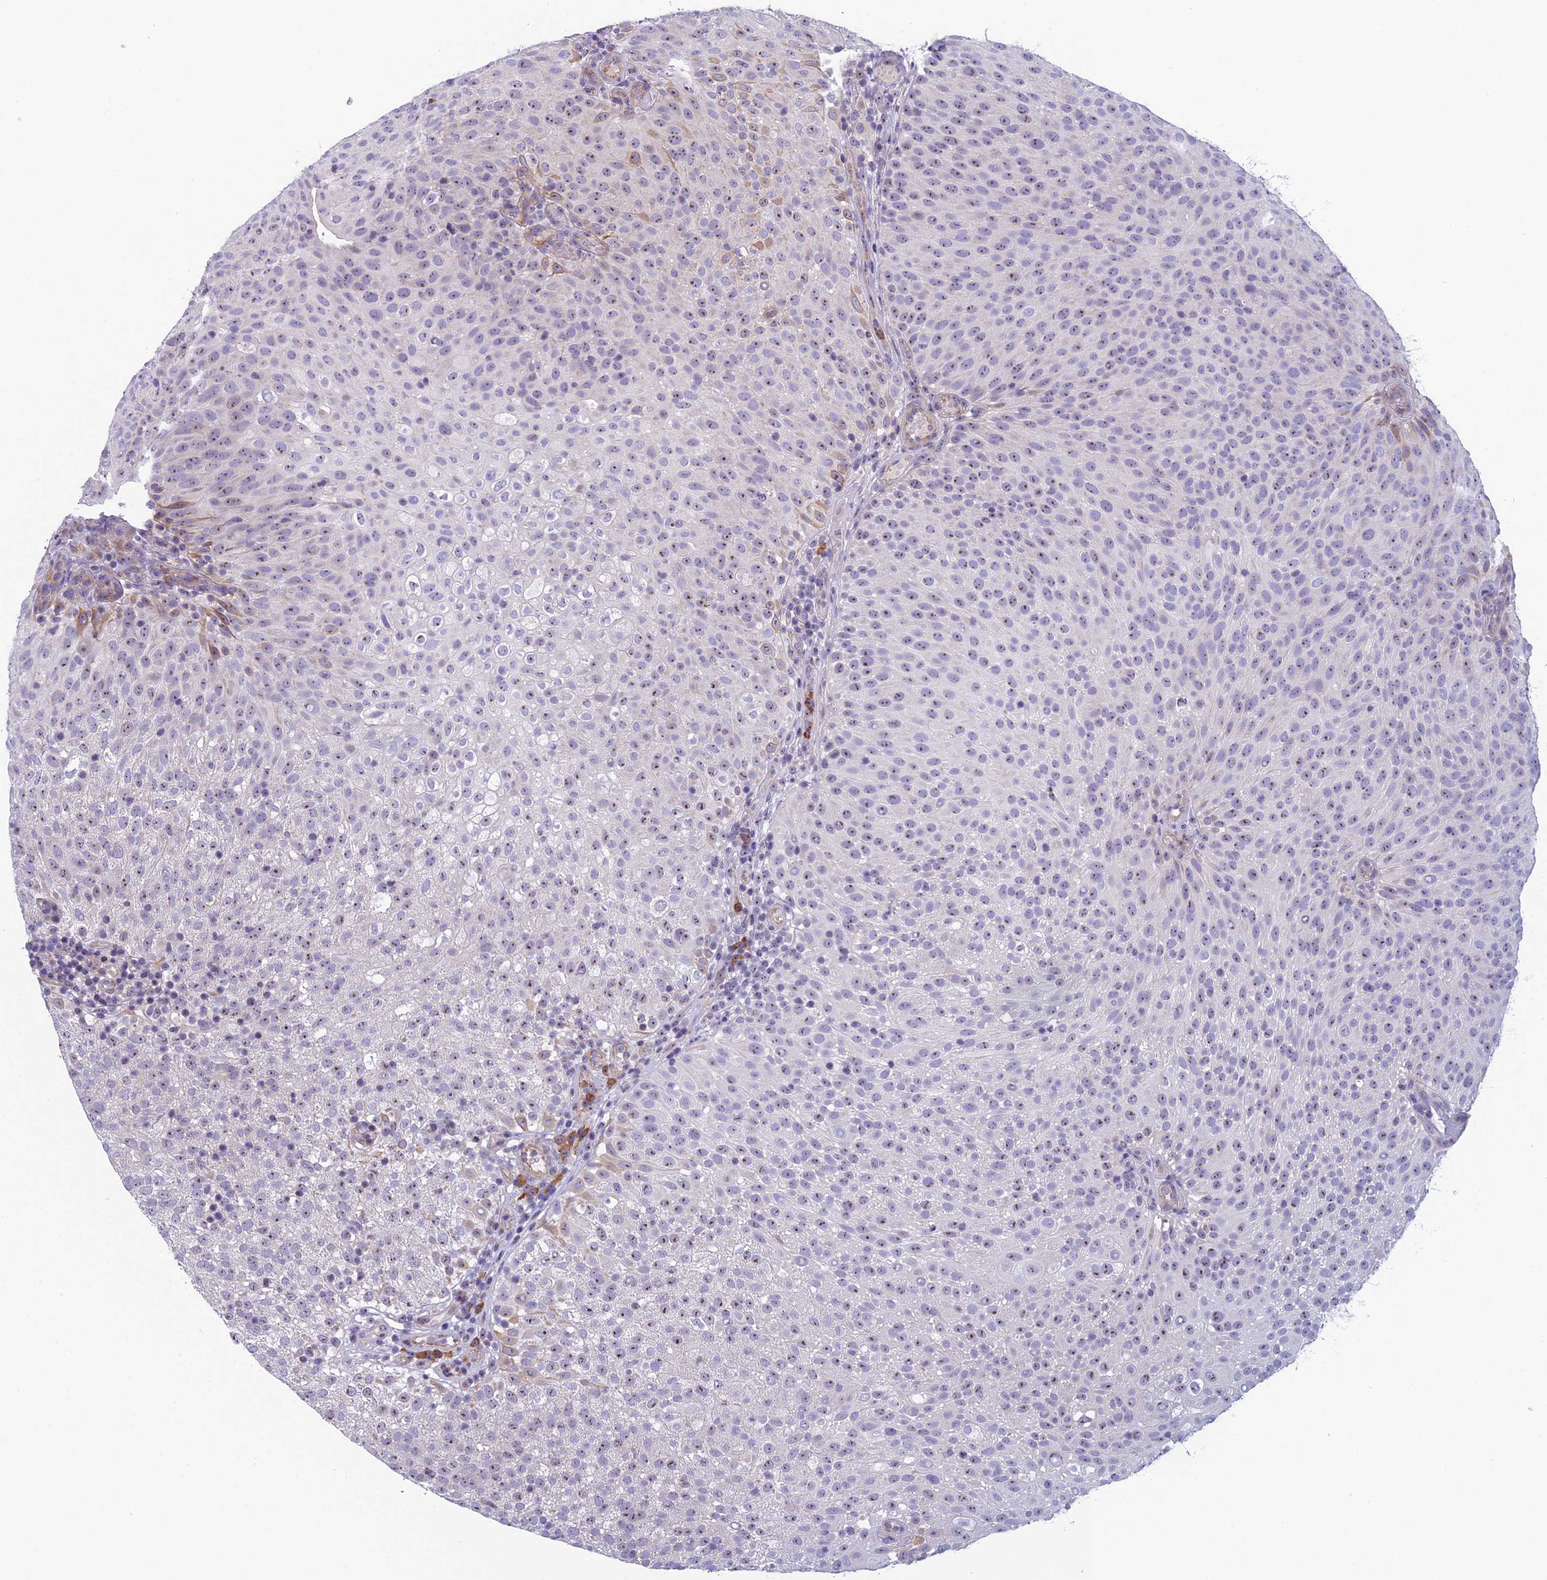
{"staining": {"intensity": "moderate", "quantity": ">75%", "location": "nuclear"}, "tissue": "urothelial cancer", "cell_type": "Tumor cells", "image_type": "cancer", "snomed": [{"axis": "morphology", "description": "Urothelial carcinoma, Low grade"}, {"axis": "topography", "description": "Urinary bladder"}], "caption": "Protein analysis of urothelial carcinoma (low-grade) tissue demonstrates moderate nuclear positivity in about >75% of tumor cells. The staining is performed using DAB (3,3'-diaminobenzidine) brown chromogen to label protein expression. The nuclei are counter-stained blue using hematoxylin.", "gene": "NOC2L", "patient": {"sex": "male", "age": 78}}